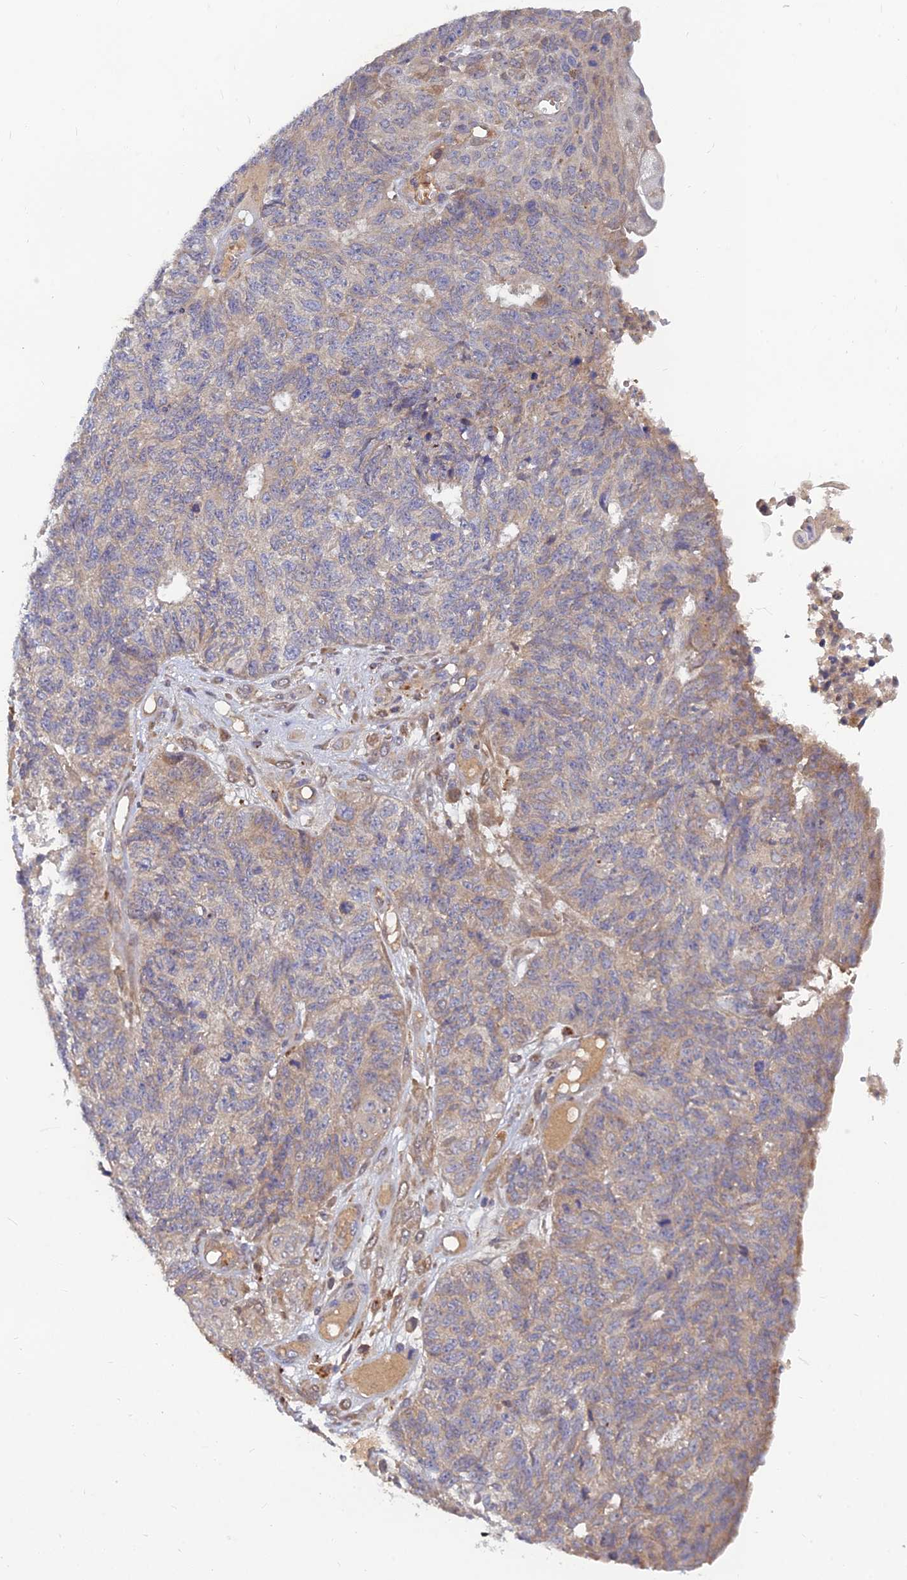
{"staining": {"intensity": "weak", "quantity": "<25%", "location": "cytoplasmic/membranous"}, "tissue": "endometrial cancer", "cell_type": "Tumor cells", "image_type": "cancer", "snomed": [{"axis": "morphology", "description": "Adenocarcinoma, NOS"}, {"axis": "topography", "description": "Endometrium"}], "caption": "This is an immunohistochemistry histopathology image of endometrial cancer (adenocarcinoma). There is no expression in tumor cells.", "gene": "FAM151B", "patient": {"sex": "female", "age": 32}}